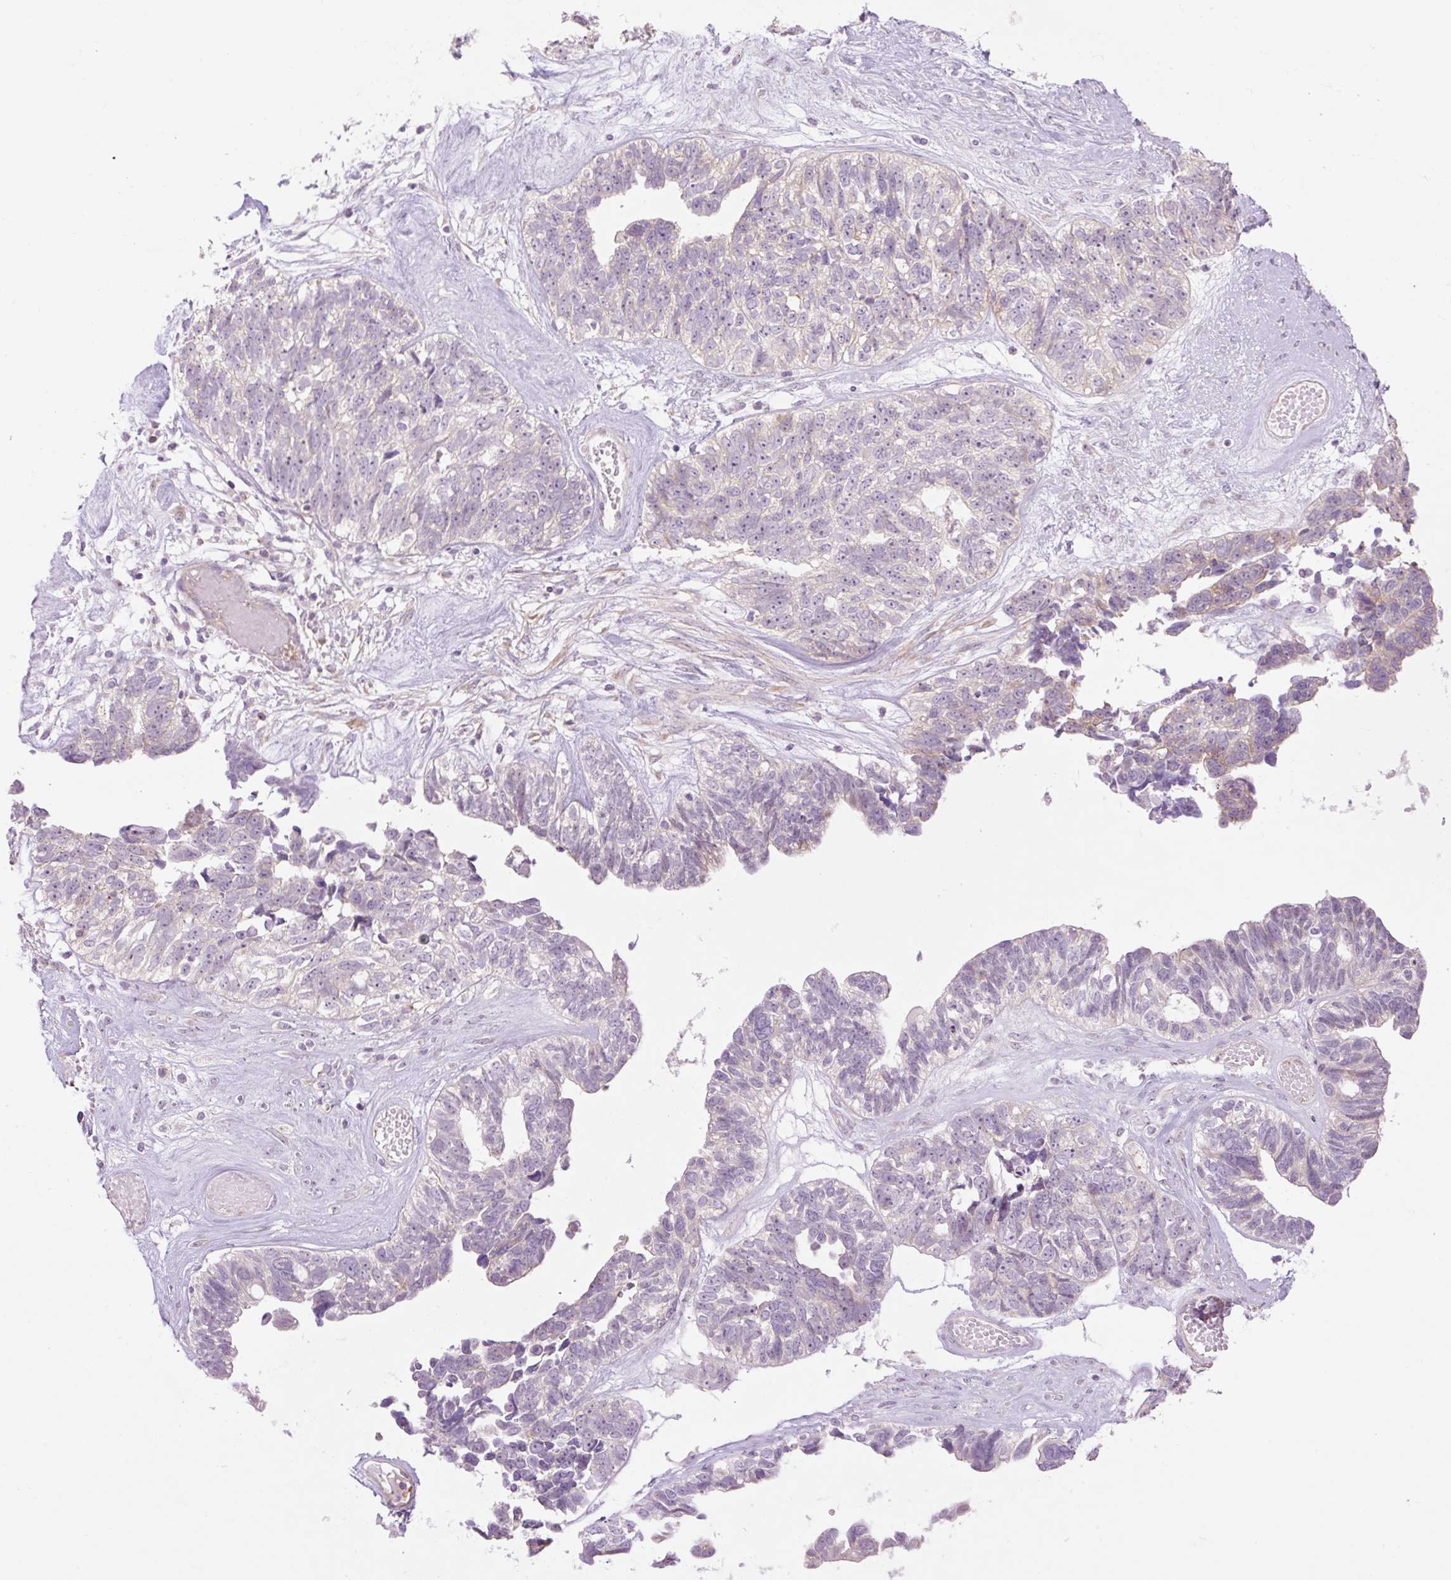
{"staining": {"intensity": "negative", "quantity": "none", "location": "none"}, "tissue": "ovarian cancer", "cell_type": "Tumor cells", "image_type": "cancer", "snomed": [{"axis": "morphology", "description": "Cystadenocarcinoma, serous, NOS"}, {"axis": "topography", "description": "Ovary"}], "caption": "Histopathology image shows no protein expression in tumor cells of ovarian serous cystadenocarcinoma tissue.", "gene": "GRID2", "patient": {"sex": "female", "age": 79}}